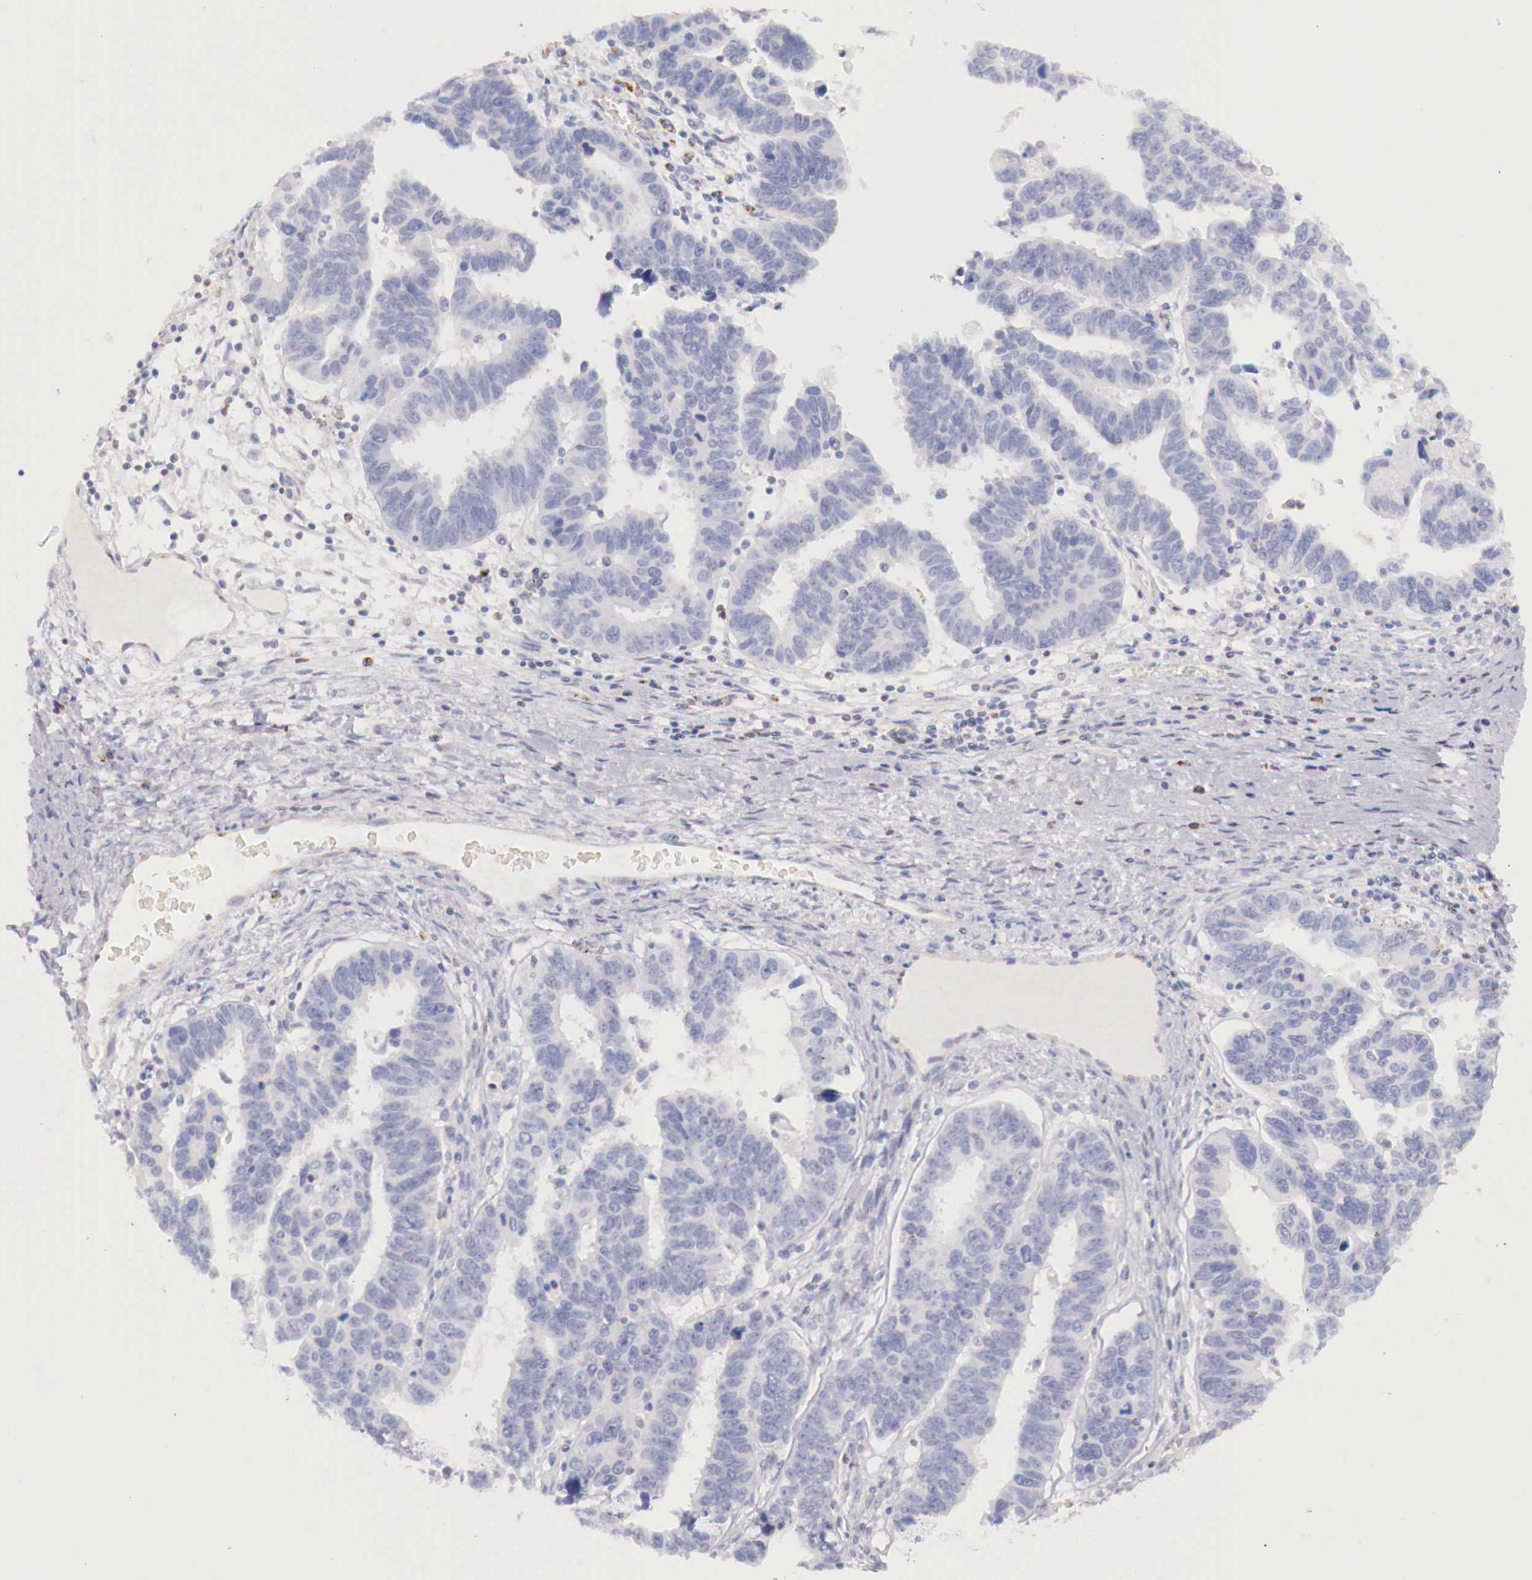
{"staining": {"intensity": "weak", "quantity": "<25%", "location": "cytoplasmic/membranous"}, "tissue": "ovarian cancer", "cell_type": "Tumor cells", "image_type": "cancer", "snomed": [{"axis": "morphology", "description": "Carcinoma, endometroid"}, {"axis": "morphology", "description": "Cystadenocarcinoma, serous, NOS"}, {"axis": "topography", "description": "Ovary"}], "caption": "Tumor cells show no significant staining in ovarian cancer (endometroid carcinoma).", "gene": "IDH3G", "patient": {"sex": "female", "age": 45}}